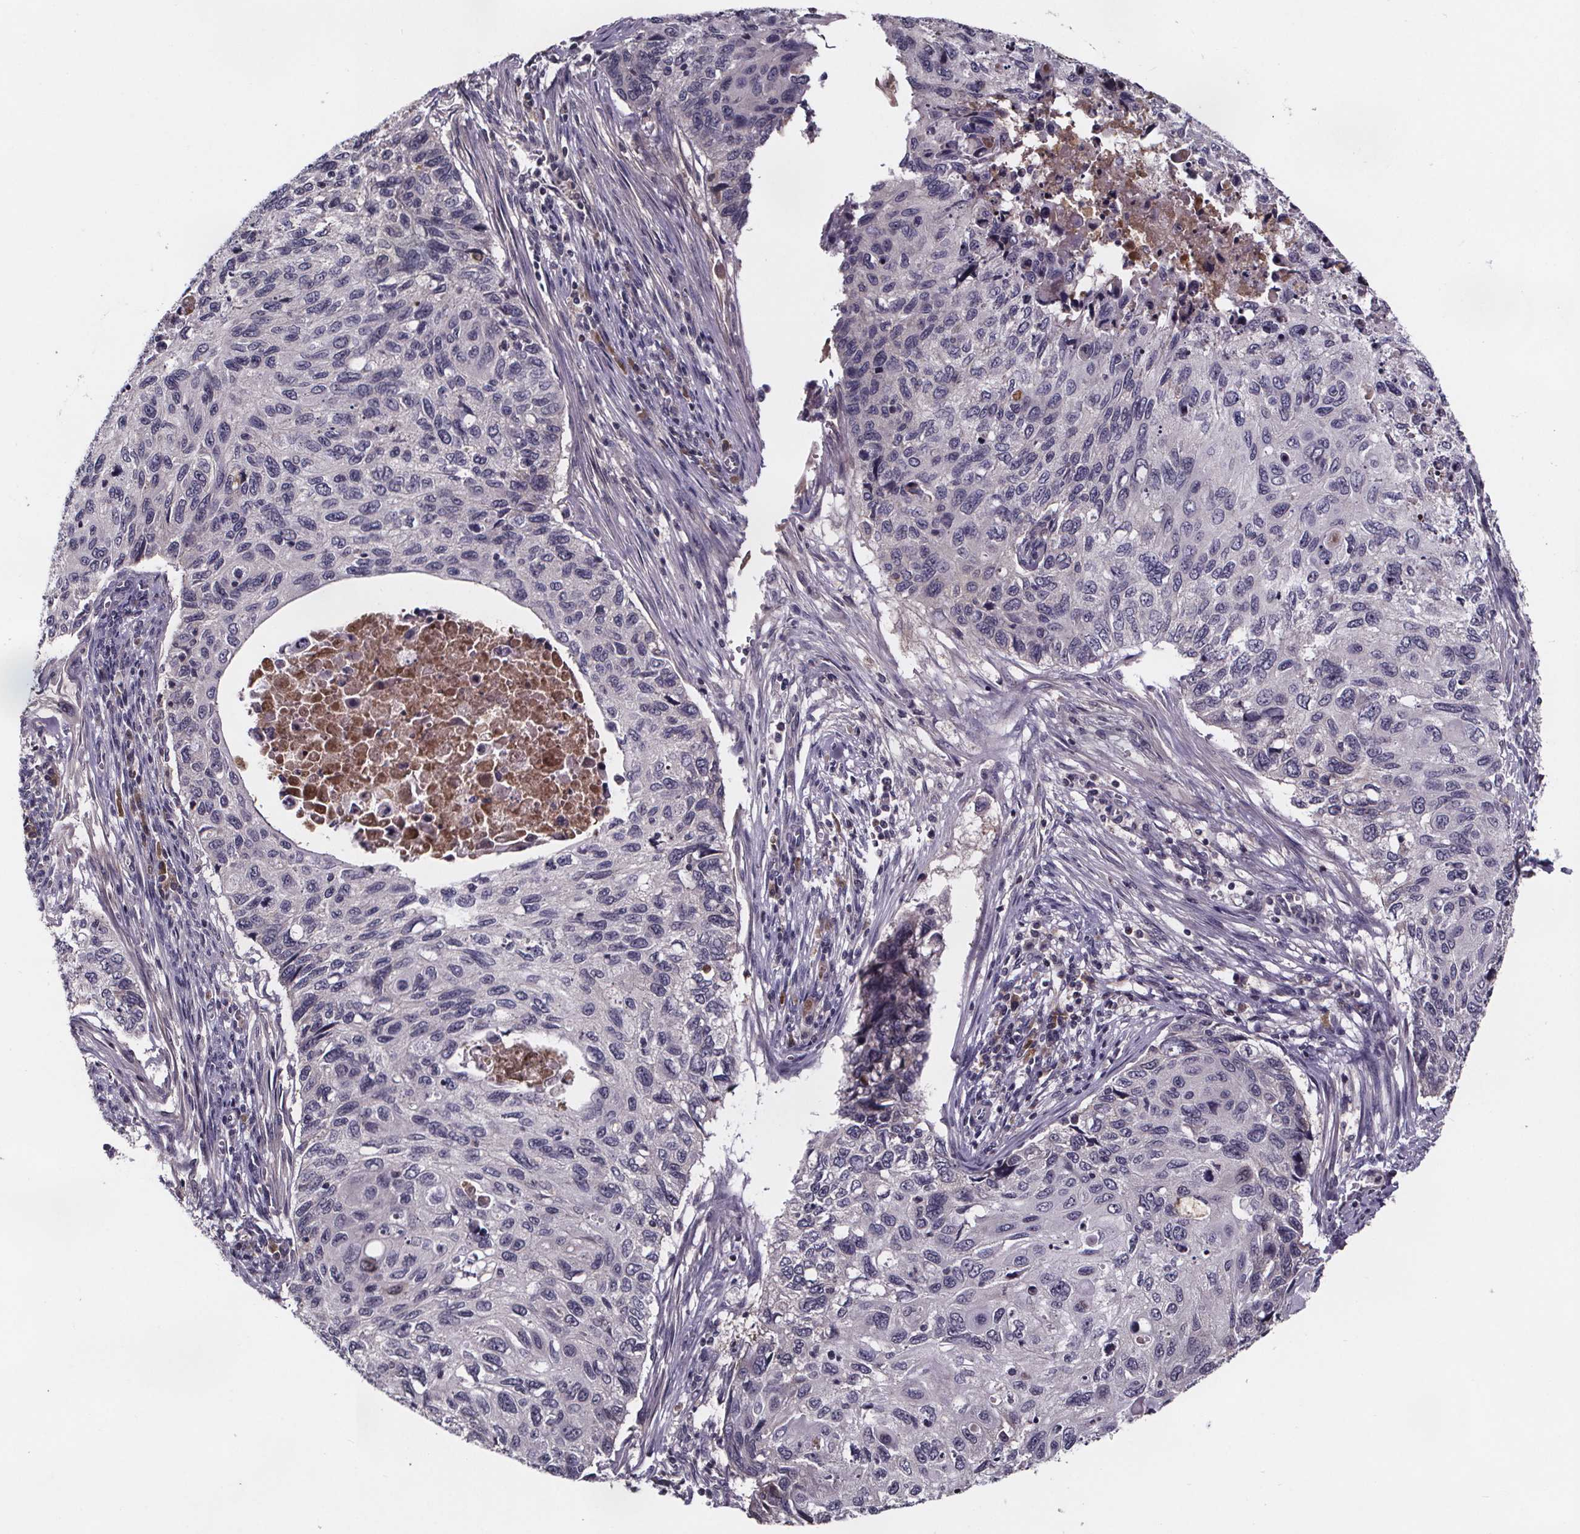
{"staining": {"intensity": "negative", "quantity": "none", "location": "none"}, "tissue": "cervical cancer", "cell_type": "Tumor cells", "image_type": "cancer", "snomed": [{"axis": "morphology", "description": "Squamous cell carcinoma, NOS"}, {"axis": "topography", "description": "Cervix"}], "caption": "Protein analysis of cervical cancer displays no significant staining in tumor cells. (Immunohistochemistry (ihc), brightfield microscopy, high magnification).", "gene": "NPHP4", "patient": {"sex": "female", "age": 70}}